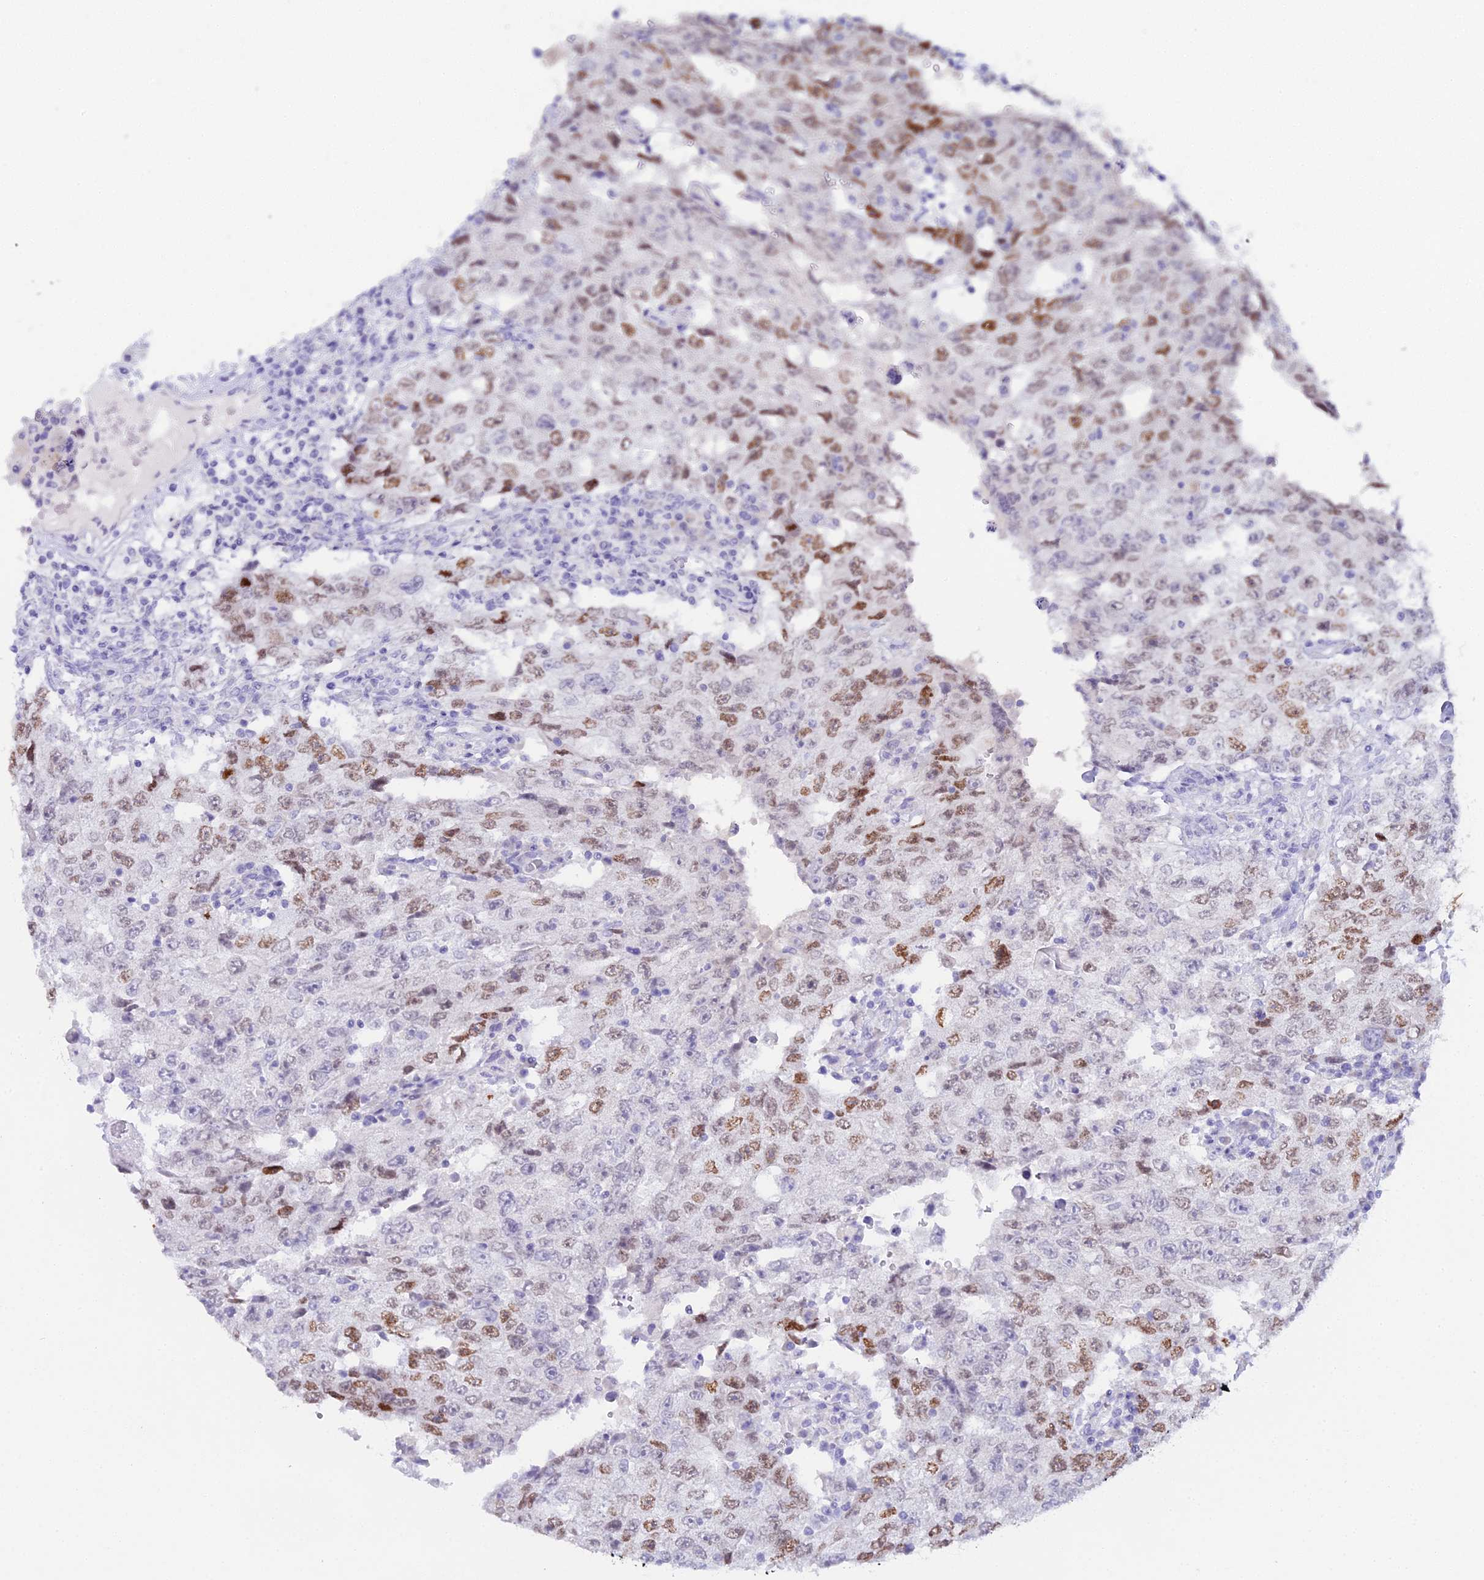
{"staining": {"intensity": "moderate", "quantity": "25%-75%", "location": "nuclear"}, "tissue": "testis cancer", "cell_type": "Tumor cells", "image_type": "cancer", "snomed": [{"axis": "morphology", "description": "Carcinoma, Embryonal, NOS"}, {"axis": "topography", "description": "Testis"}], "caption": "This histopathology image reveals embryonal carcinoma (testis) stained with immunohistochemistry to label a protein in brown. The nuclear of tumor cells show moderate positivity for the protein. Nuclei are counter-stained blue.", "gene": "CGB2", "patient": {"sex": "male", "age": 26}}